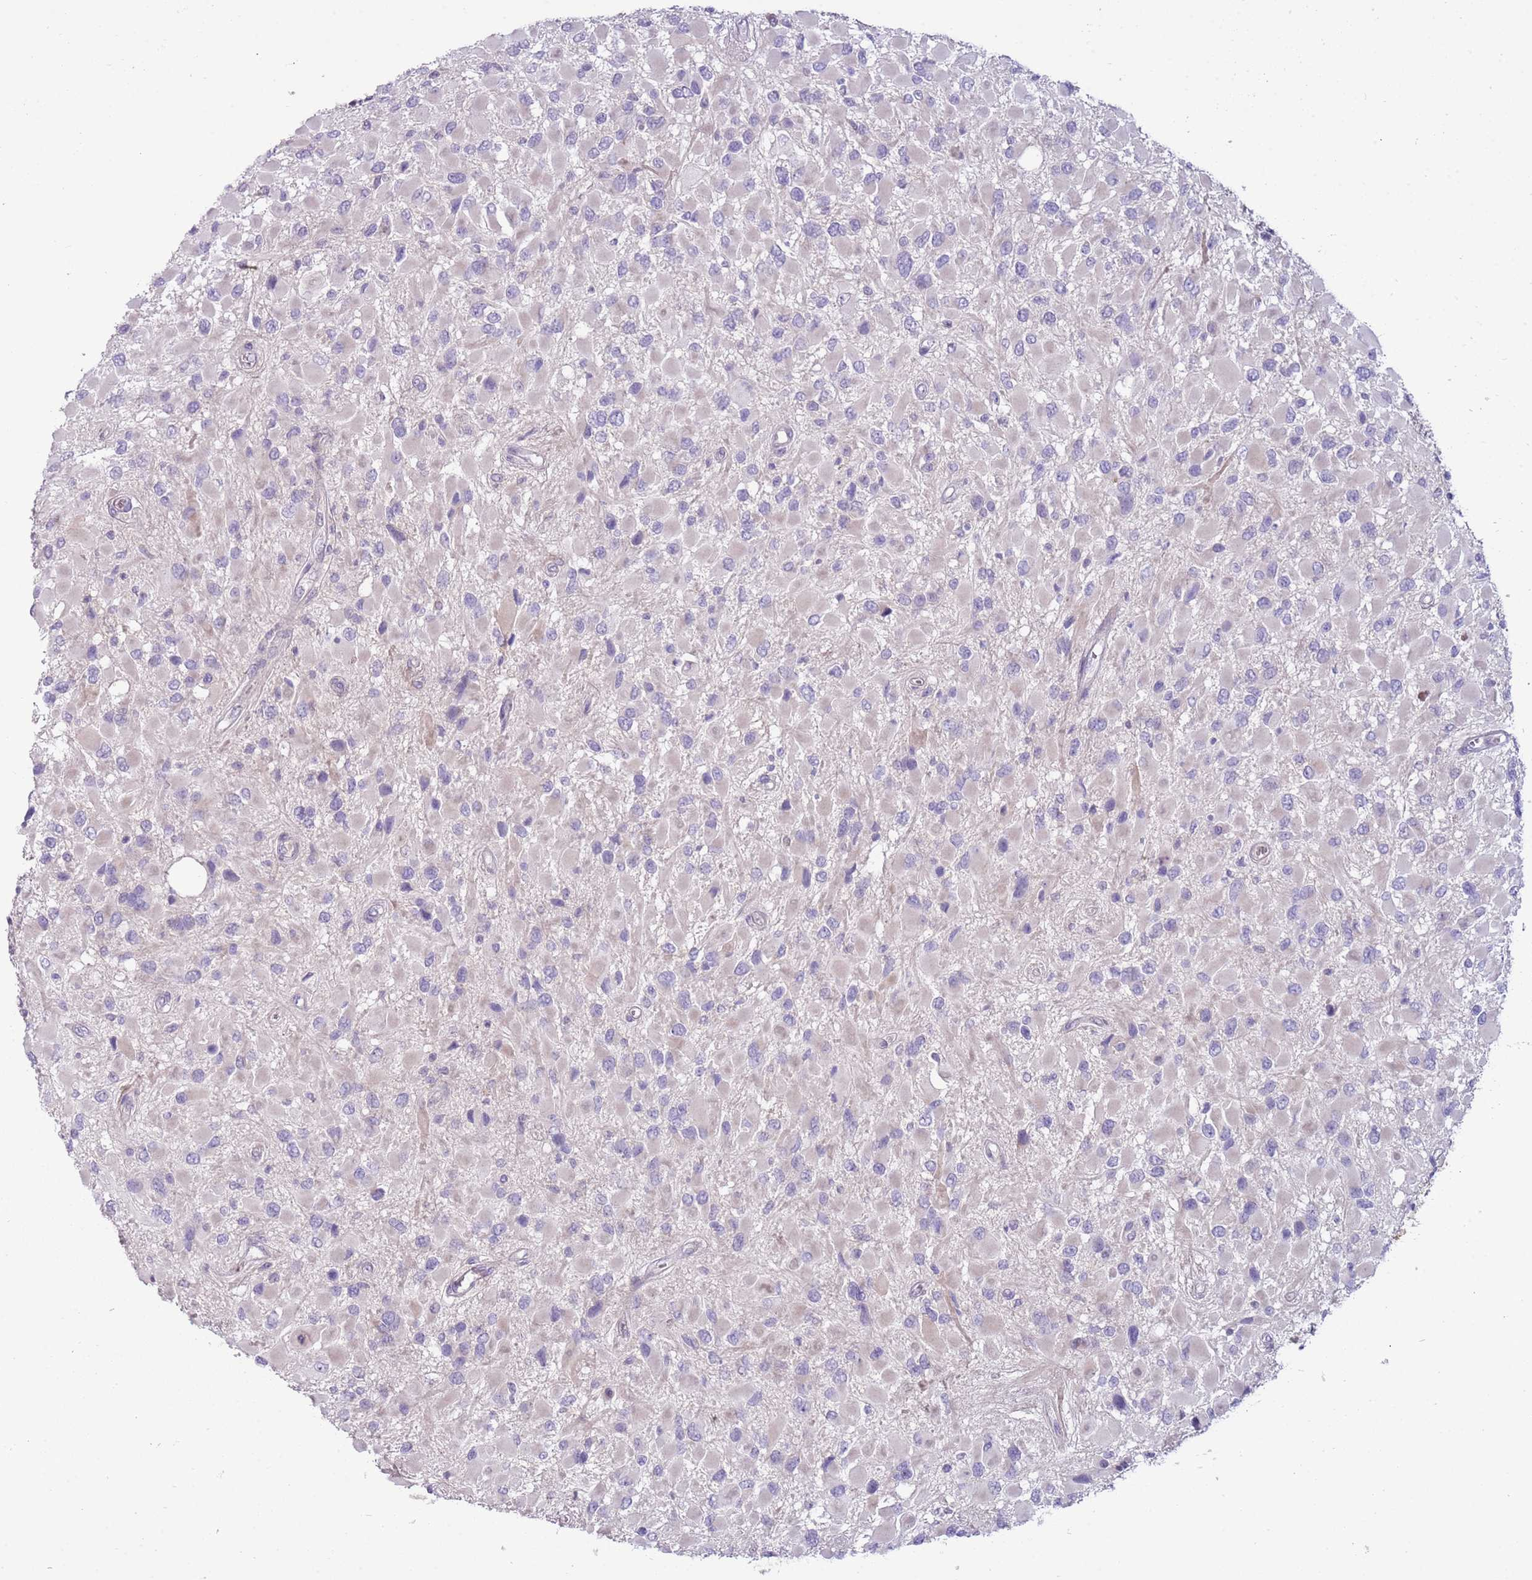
{"staining": {"intensity": "negative", "quantity": "none", "location": "none"}, "tissue": "glioma", "cell_type": "Tumor cells", "image_type": "cancer", "snomed": [{"axis": "morphology", "description": "Glioma, malignant, High grade"}, {"axis": "topography", "description": "Brain"}], "caption": "IHC photomicrograph of human malignant glioma (high-grade) stained for a protein (brown), which displays no expression in tumor cells.", "gene": "ARHGAP5", "patient": {"sex": "male", "age": 53}}